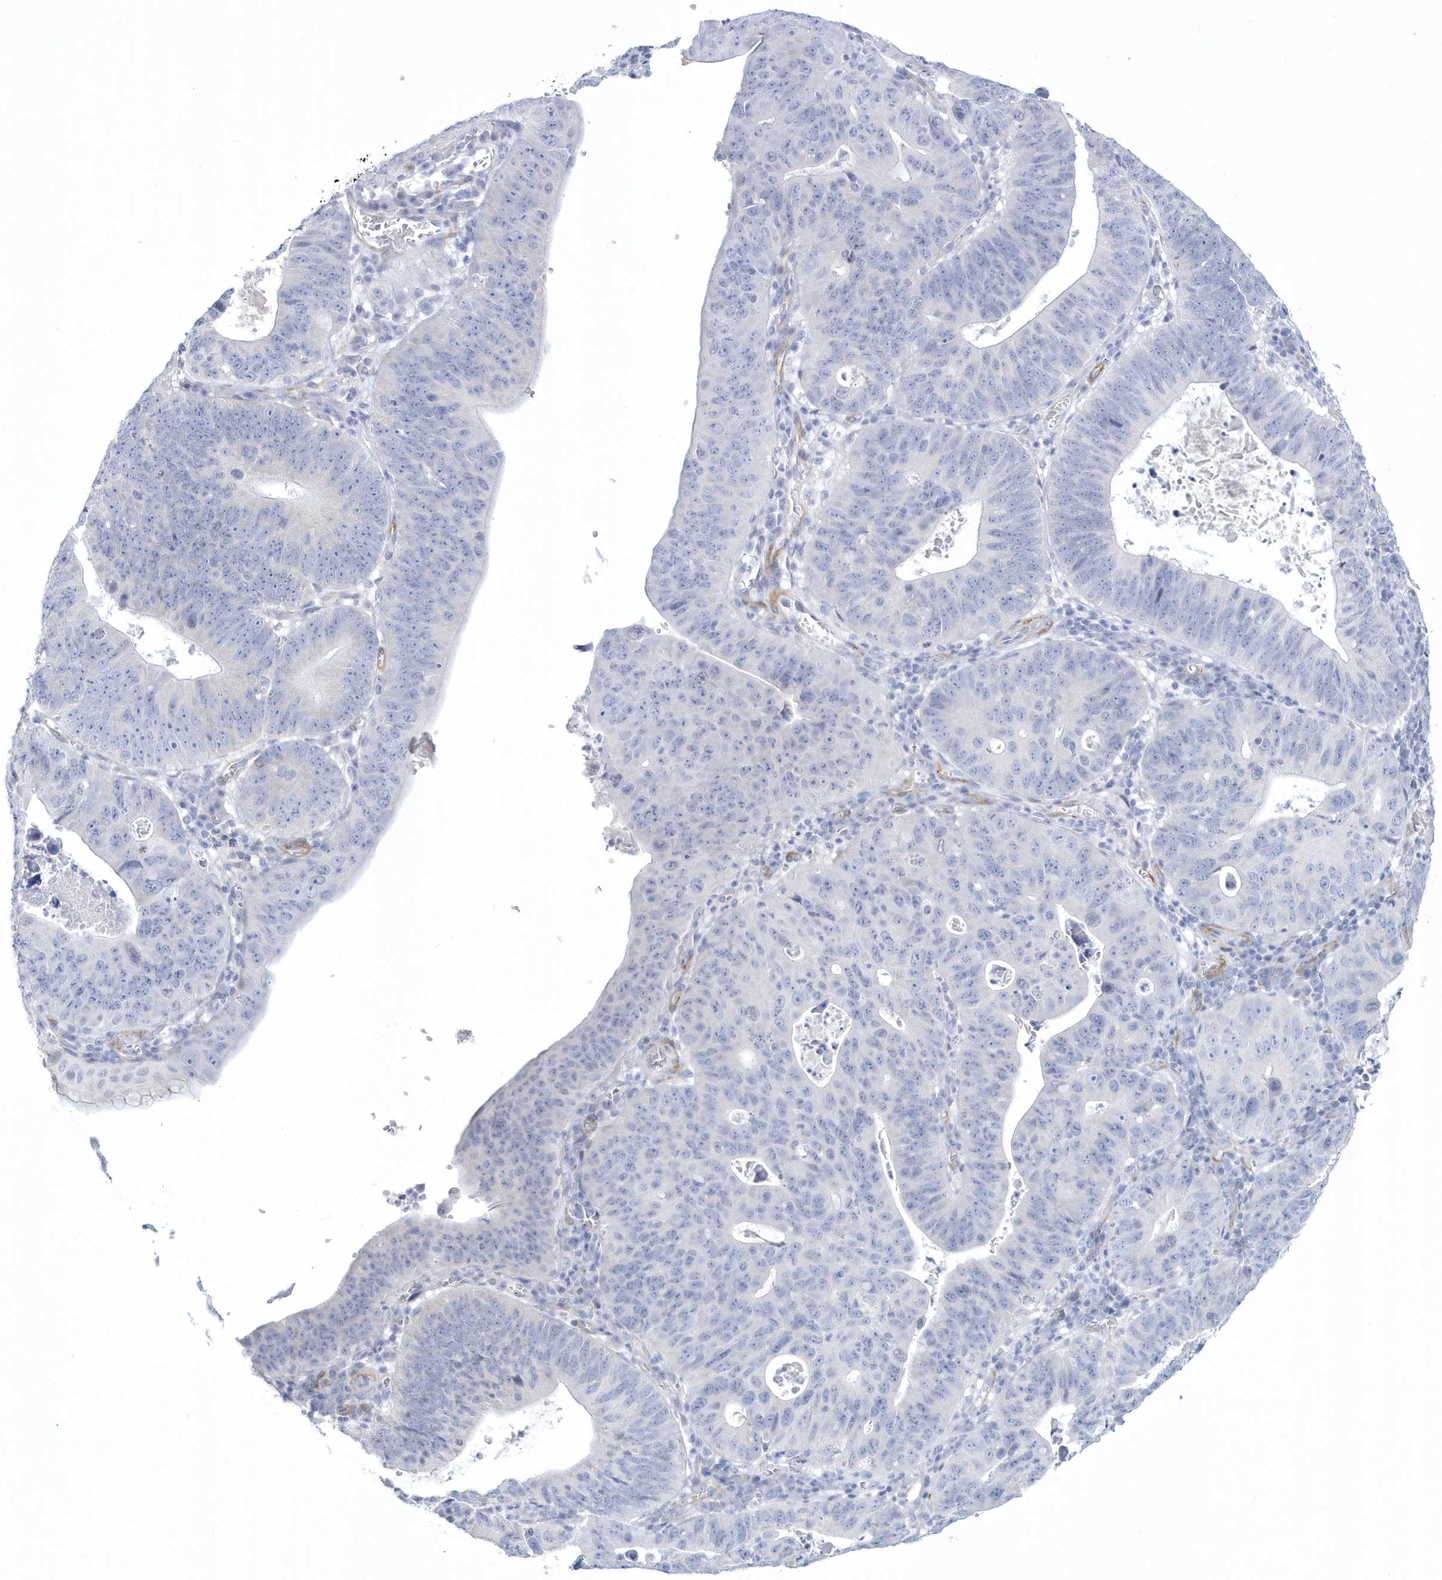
{"staining": {"intensity": "negative", "quantity": "none", "location": "none"}, "tissue": "stomach cancer", "cell_type": "Tumor cells", "image_type": "cancer", "snomed": [{"axis": "morphology", "description": "Adenocarcinoma, NOS"}, {"axis": "topography", "description": "Stomach"}], "caption": "Protein analysis of stomach cancer (adenocarcinoma) reveals no significant staining in tumor cells.", "gene": "WDR27", "patient": {"sex": "male", "age": 59}}